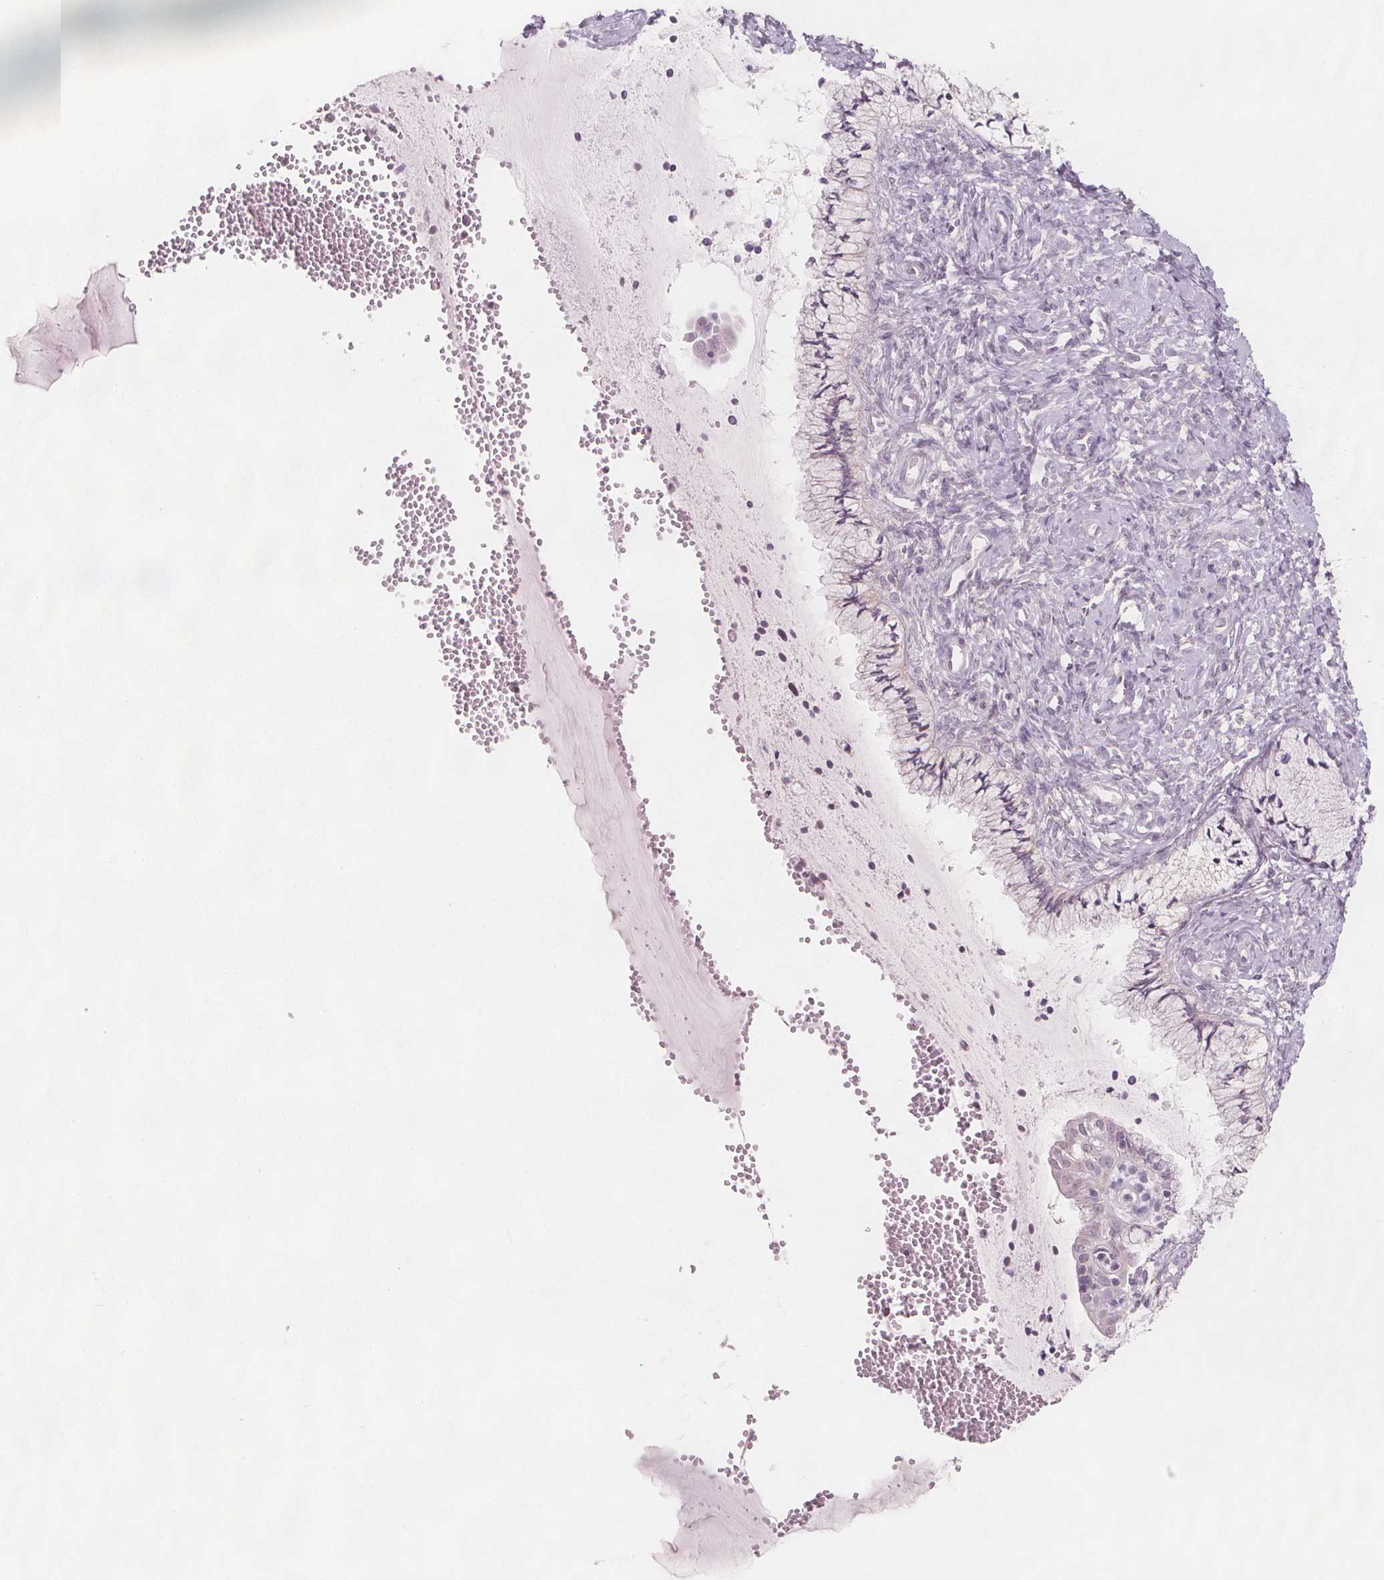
{"staining": {"intensity": "negative", "quantity": "none", "location": "none"}, "tissue": "cervix", "cell_type": "Glandular cells", "image_type": "normal", "snomed": [{"axis": "morphology", "description": "Normal tissue, NOS"}, {"axis": "topography", "description": "Cervix"}], "caption": "Human cervix stained for a protein using immunohistochemistry (IHC) exhibits no positivity in glandular cells.", "gene": "C1orf167", "patient": {"sex": "female", "age": 37}}